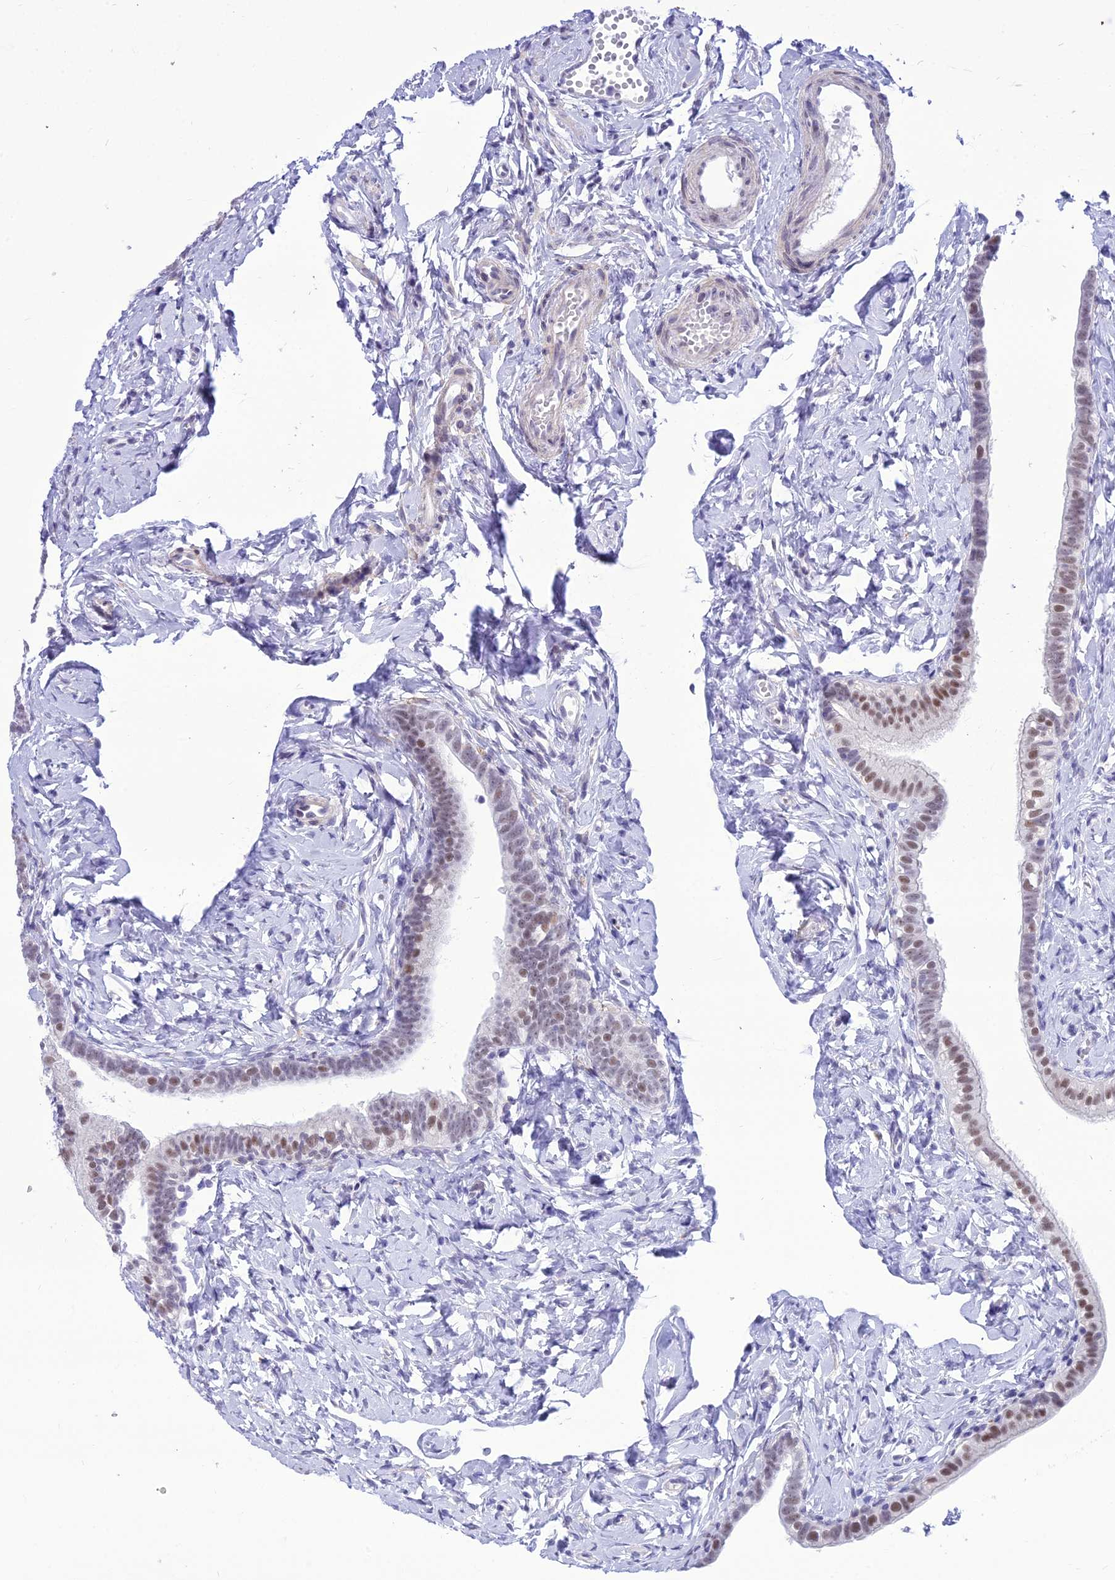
{"staining": {"intensity": "moderate", "quantity": "25%-75%", "location": "nuclear"}, "tissue": "fallopian tube", "cell_type": "Glandular cells", "image_type": "normal", "snomed": [{"axis": "morphology", "description": "Normal tissue, NOS"}, {"axis": "topography", "description": "Fallopian tube"}], "caption": "A brown stain highlights moderate nuclear staining of a protein in glandular cells of benign fallopian tube. (DAB (3,3'-diaminobenzidine) IHC, brown staining for protein, blue staining for nuclei).", "gene": "DHX40", "patient": {"sex": "female", "age": 66}}